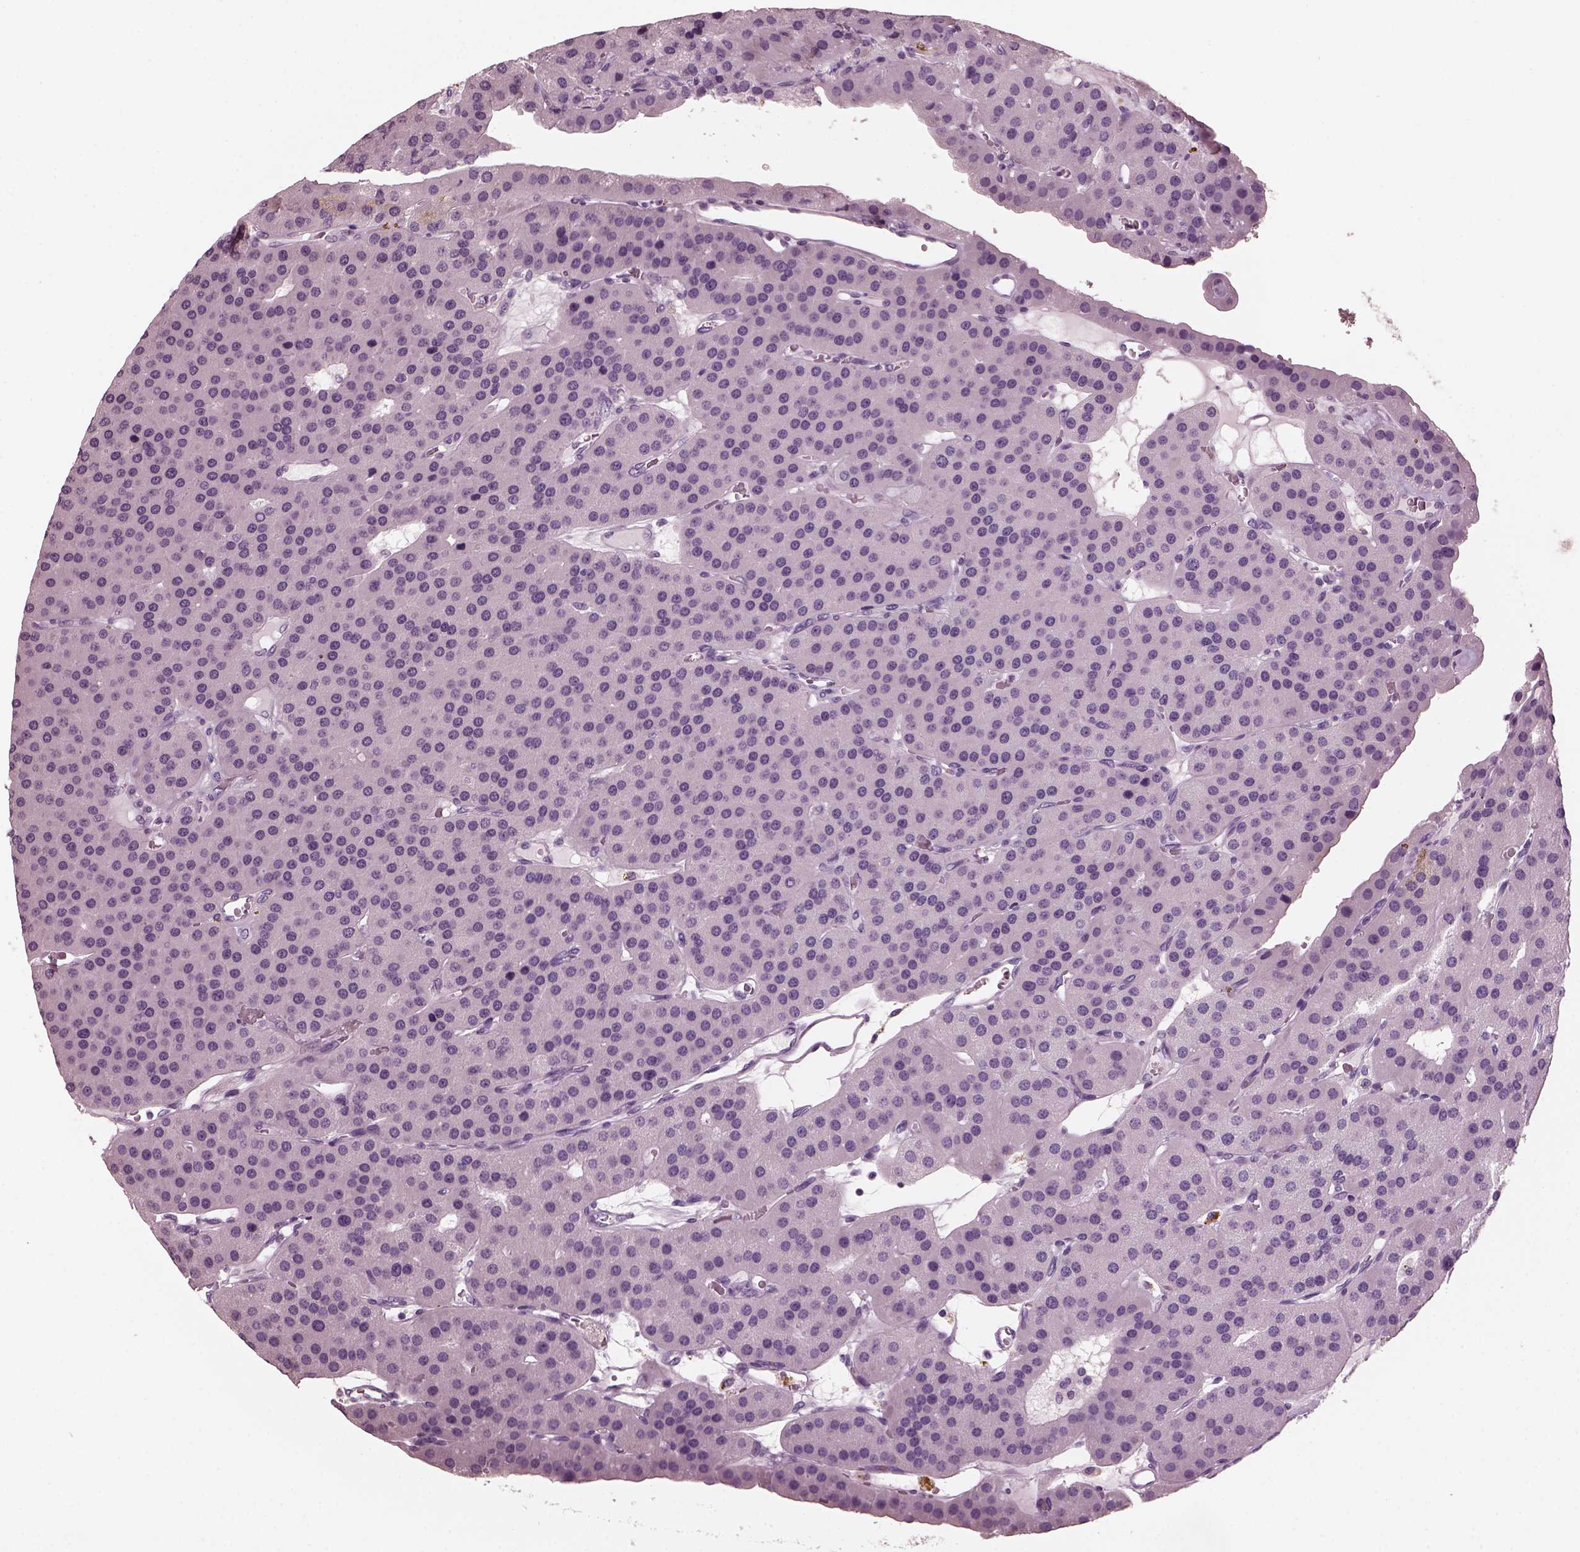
{"staining": {"intensity": "negative", "quantity": "none", "location": "none"}, "tissue": "parathyroid gland", "cell_type": "Glandular cells", "image_type": "normal", "snomed": [{"axis": "morphology", "description": "Normal tissue, NOS"}, {"axis": "morphology", "description": "Adenoma, NOS"}, {"axis": "topography", "description": "Parathyroid gland"}], "caption": "Immunohistochemistry of unremarkable parathyroid gland reveals no staining in glandular cells.", "gene": "RCVRN", "patient": {"sex": "female", "age": 86}}